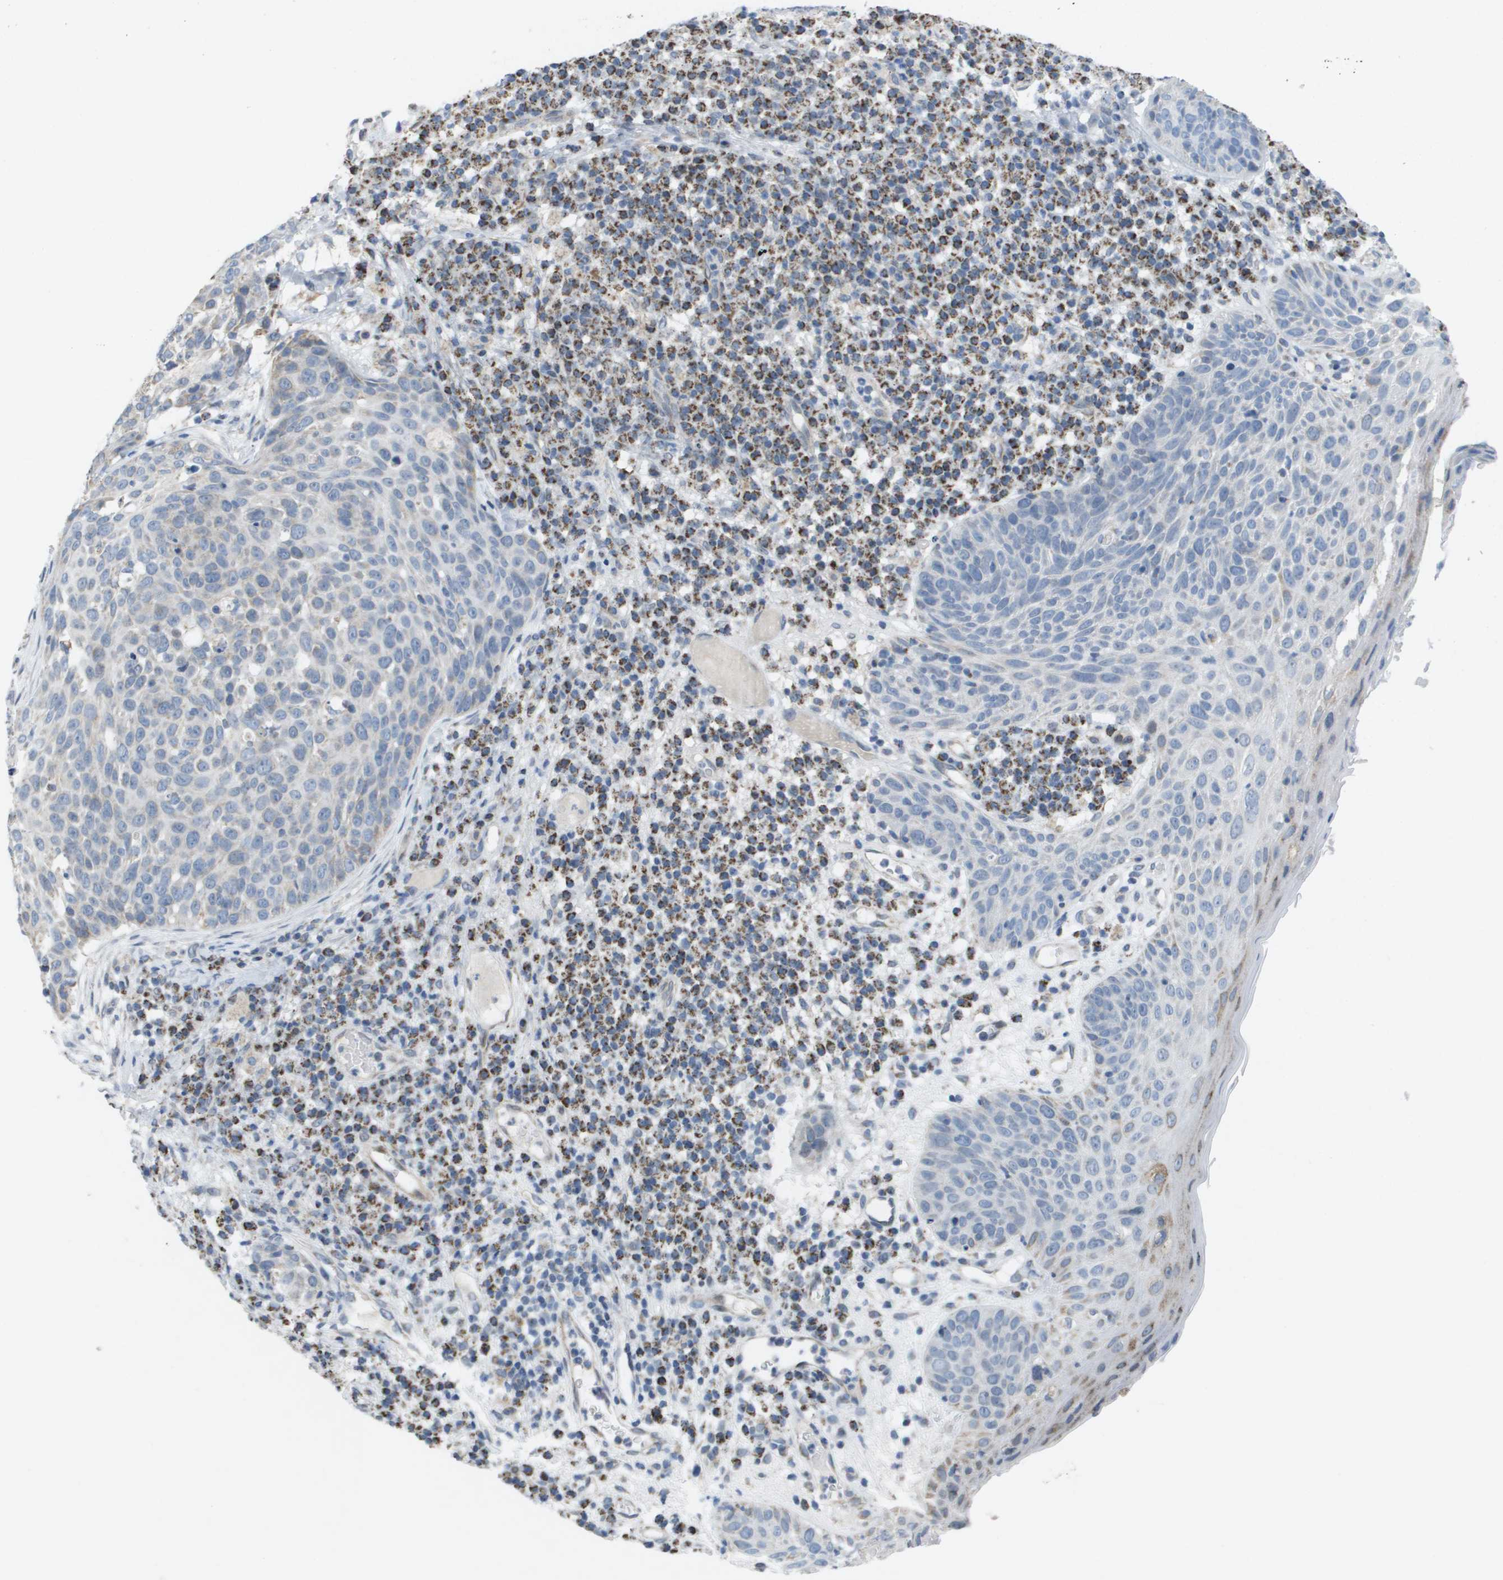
{"staining": {"intensity": "negative", "quantity": "none", "location": "none"}, "tissue": "skin cancer", "cell_type": "Tumor cells", "image_type": "cancer", "snomed": [{"axis": "morphology", "description": "Squamous cell carcinoma in situ, NOS"}, {"axis": "morphology", "description": "Squamous cell carcinoma, NOS"}, {"axis": "topography", "description": "Skin"}], "caption": "An immunohistochemistry histopathology image of squamous cell carcinoma in situ (skin) is shown. There is no staining in tumor cells of squamous cell carcinoma in situ (skin).", "gene": "TMEM223", "patient": {"sex": "male", "age": 93}}